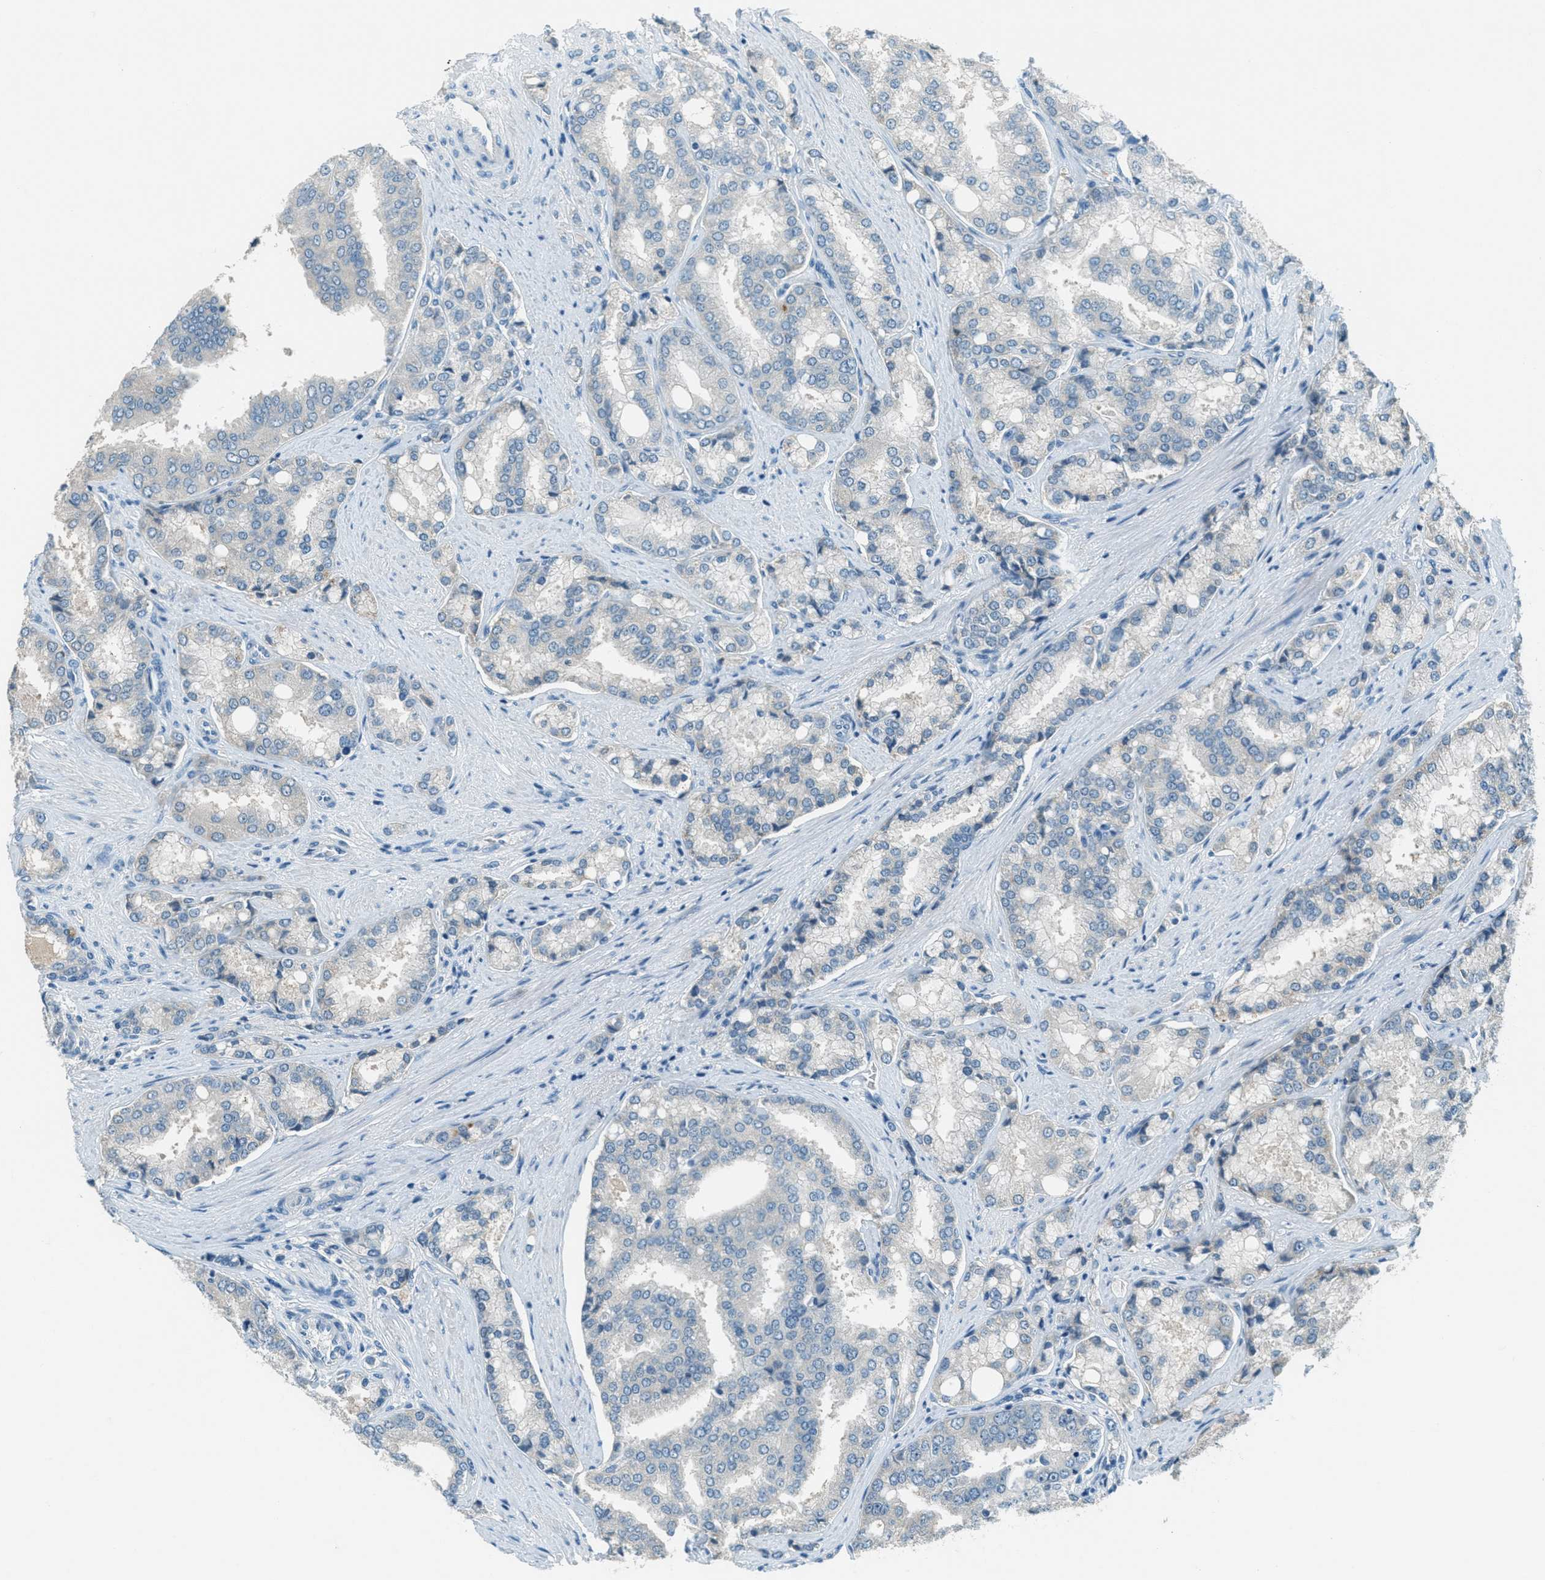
{"staining": {"intensity": "negative", "quantity": "none", "location": "none"}, "tissue": "prostate cancer", "cell_type": "Tumor cells", "image_type": "cancer", "snomed": [{"axis": "morphology", "description": "Adenocarcinoma, High grade"}, {"axis": "topography", "description": "Prostate"}], "caption": "Tumor cells are negative for brown protein staining in high-grade adenocarcinoma (prostate).", "gene": "MSLN", "patient": {"sex": "male", "age": 50}}